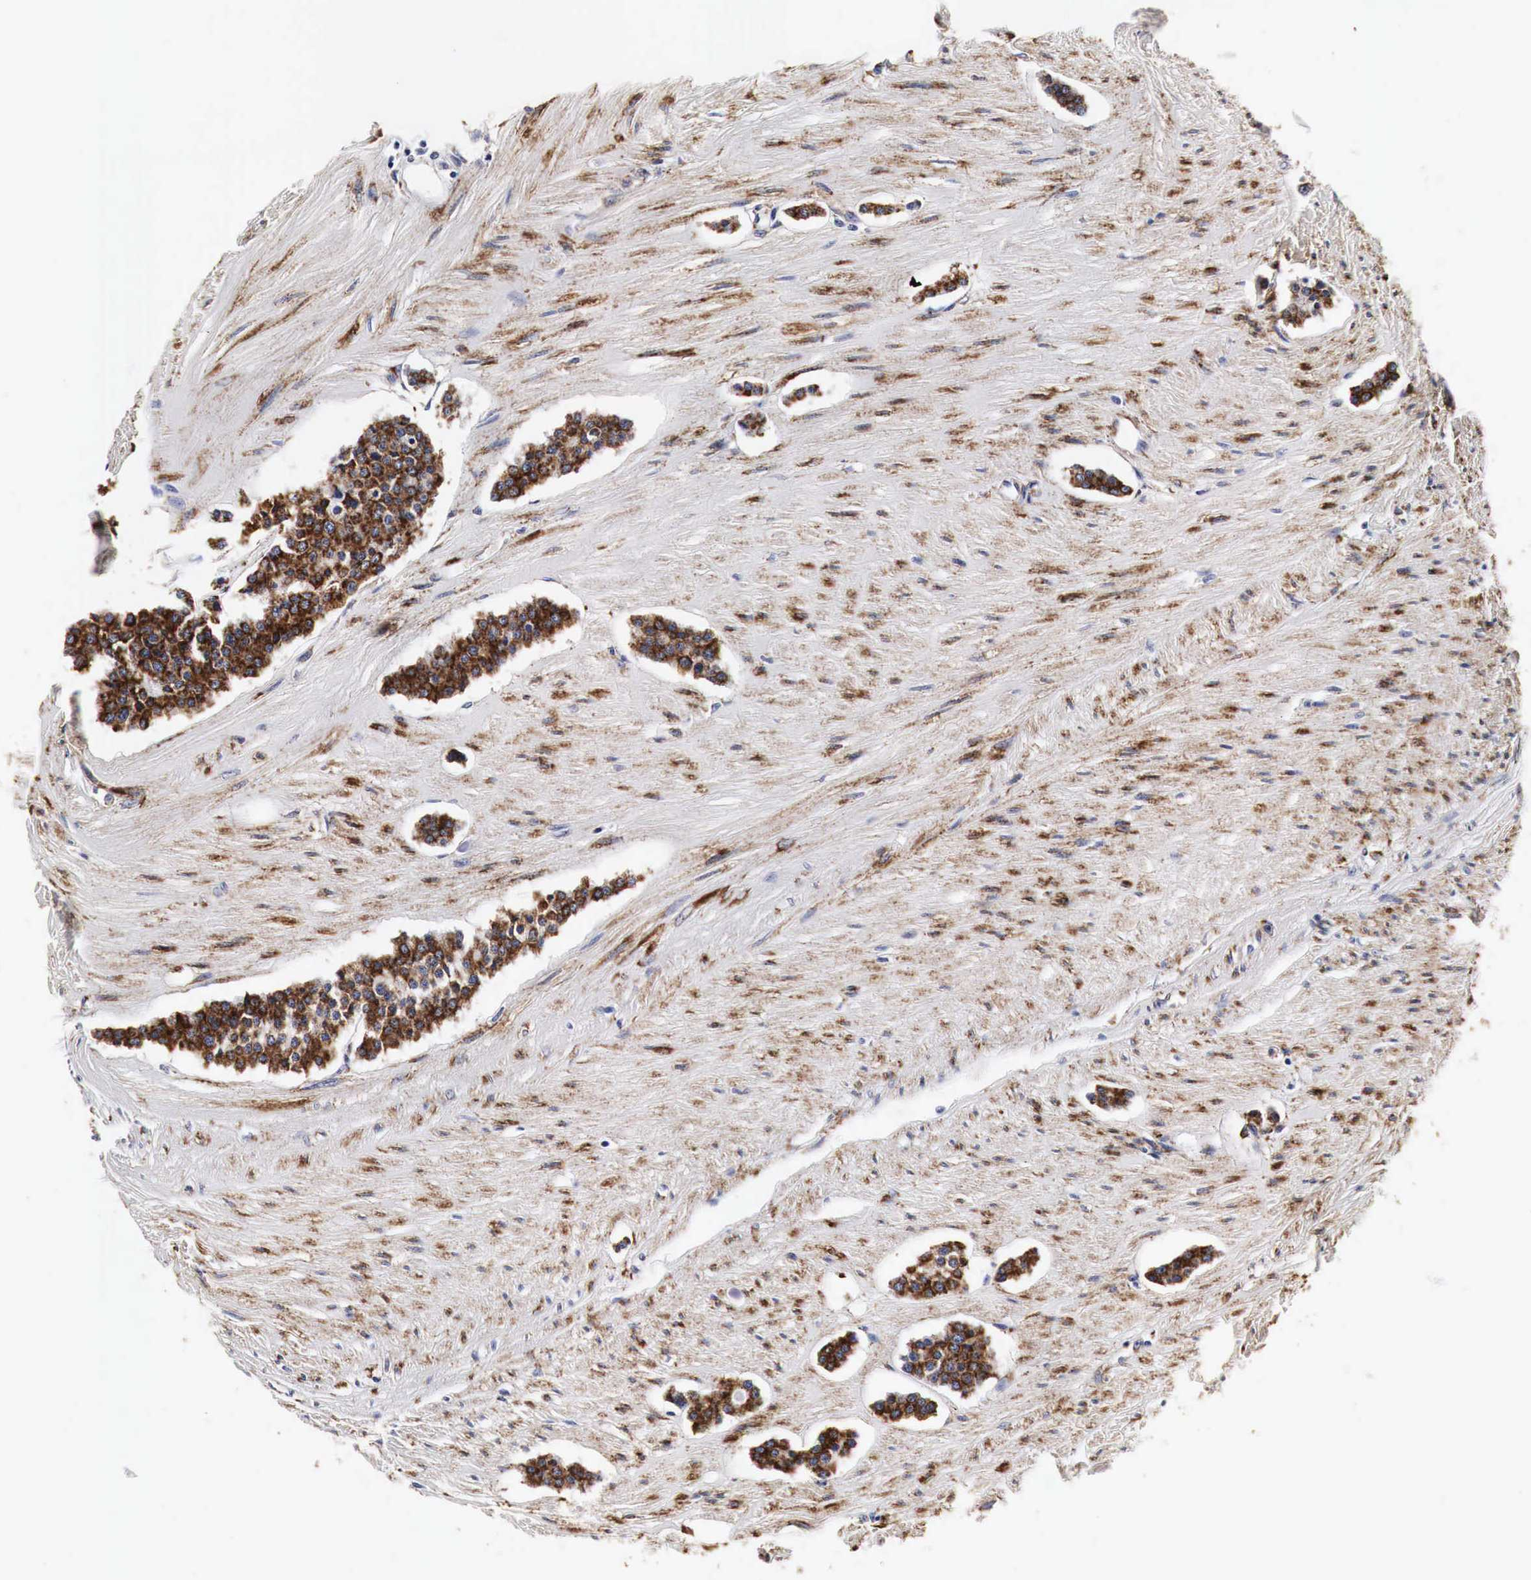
{"staining": {"intensity": "strong", "quantity": ">75%", "location": "cytoplasmic/membranous"}, "tissue": "carcinoid", "cell_type": "Tumor cells", "image_type": "cancer", "snomed": [{"axis": "morphology", "description": "Carcinoid, malignant, NOS"}, {"axis": "topography", "description": "Small intestine"}], "caption": "Immunohistochemistry (IHC) histopathology image of neoplastic tissue: human carcinoid stained using immunohistochemistry shows high levels of strong protein expression localized specifically in the cytoplasmic/membranous of tumor cells, appearing as a cytoplasmic/membranous brown color.", "gene": "CKAP4", "patient": {"sex": "male", "age": 60}}